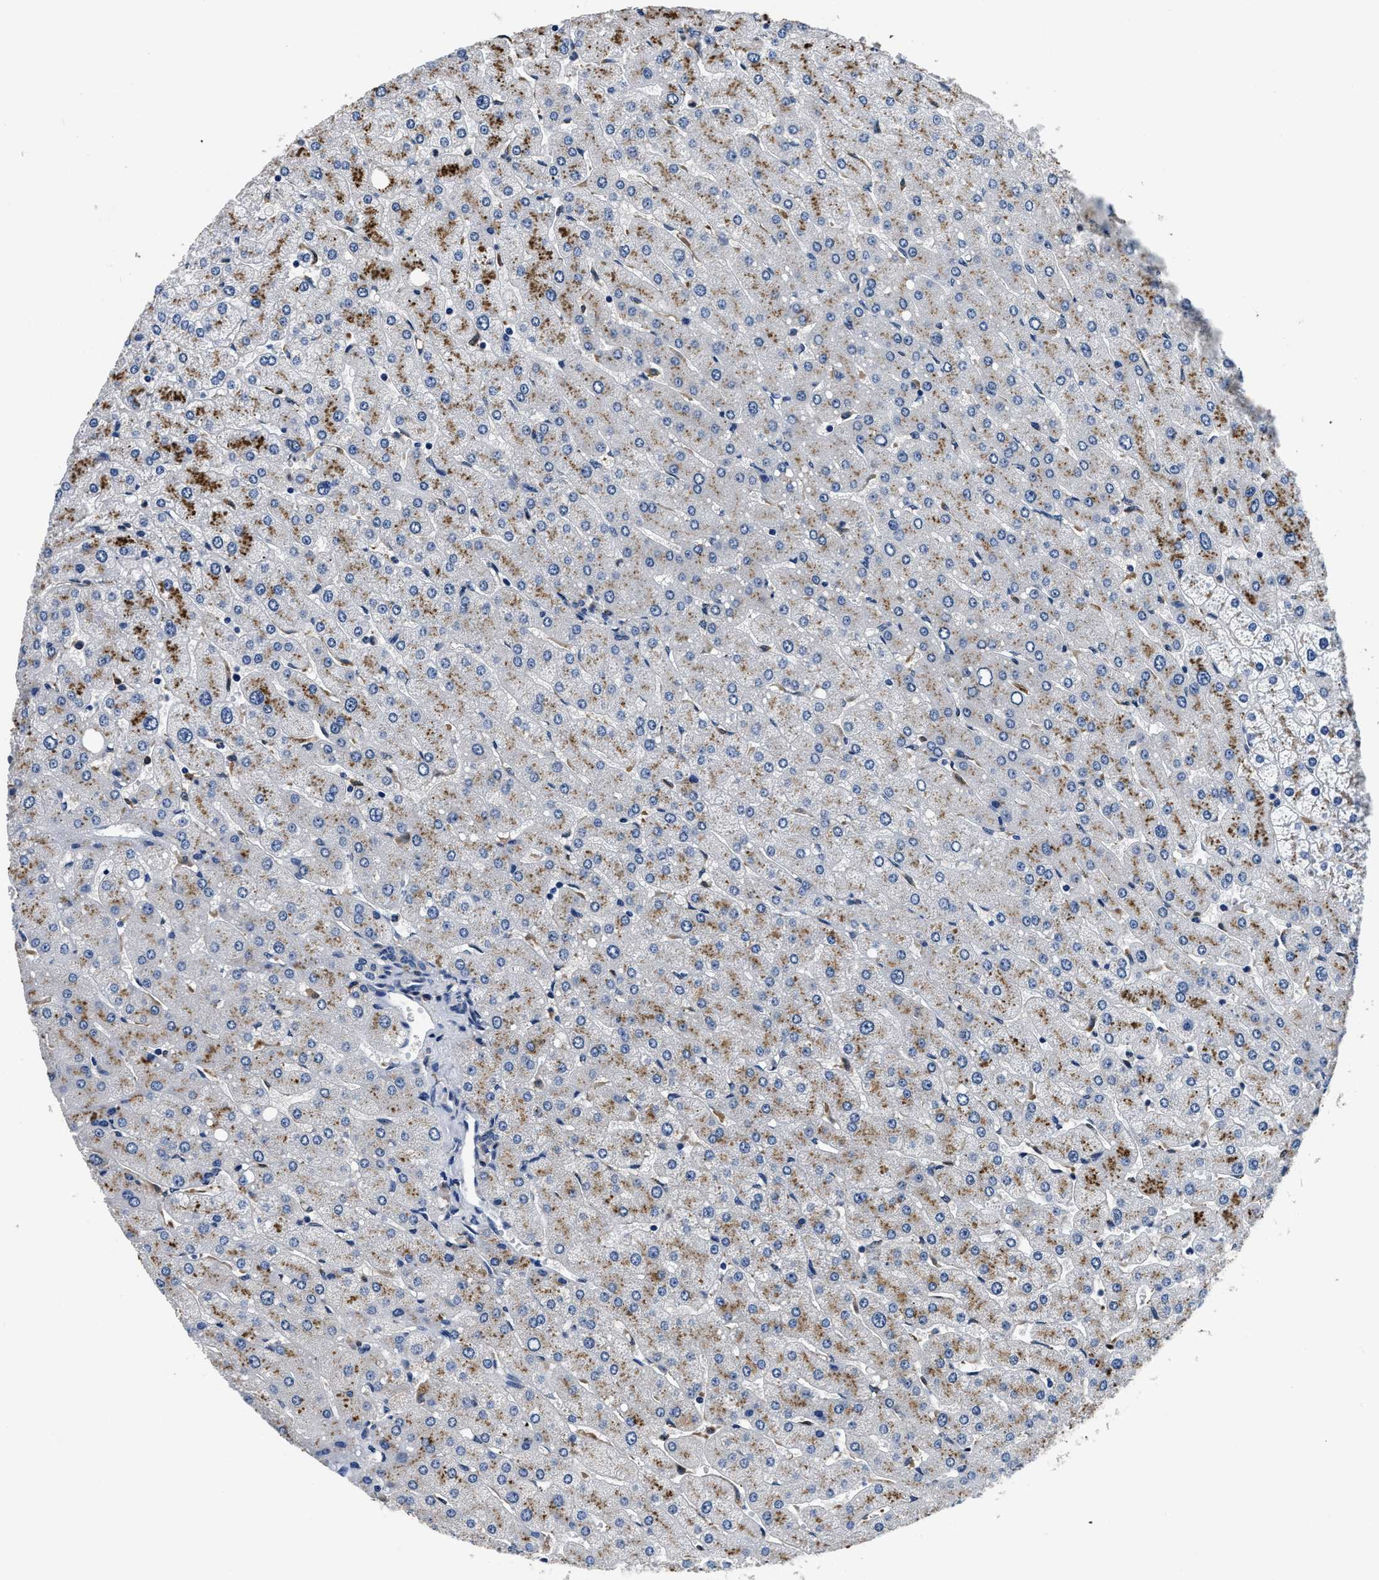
{"staining": {"intensity": "negative", "quantity": "none", "location": "none"}, "tissue": "liver", "cell_type": "Cholangiocytes", "image_type": "normal", "snomed": [{"axis": "morphology", "description": "Normal tissue, NOS"}, {"axis": "topography", "description": "Liver"}], "caption": "High magnification brightfield microscopy of unremarkable liver stained with DAB (brown) and counterstained with hematoxylin (blue): cholangiocytes show no significant expression.", "gene": "GRN", "patient": {"sex": "male", "age": 55}}